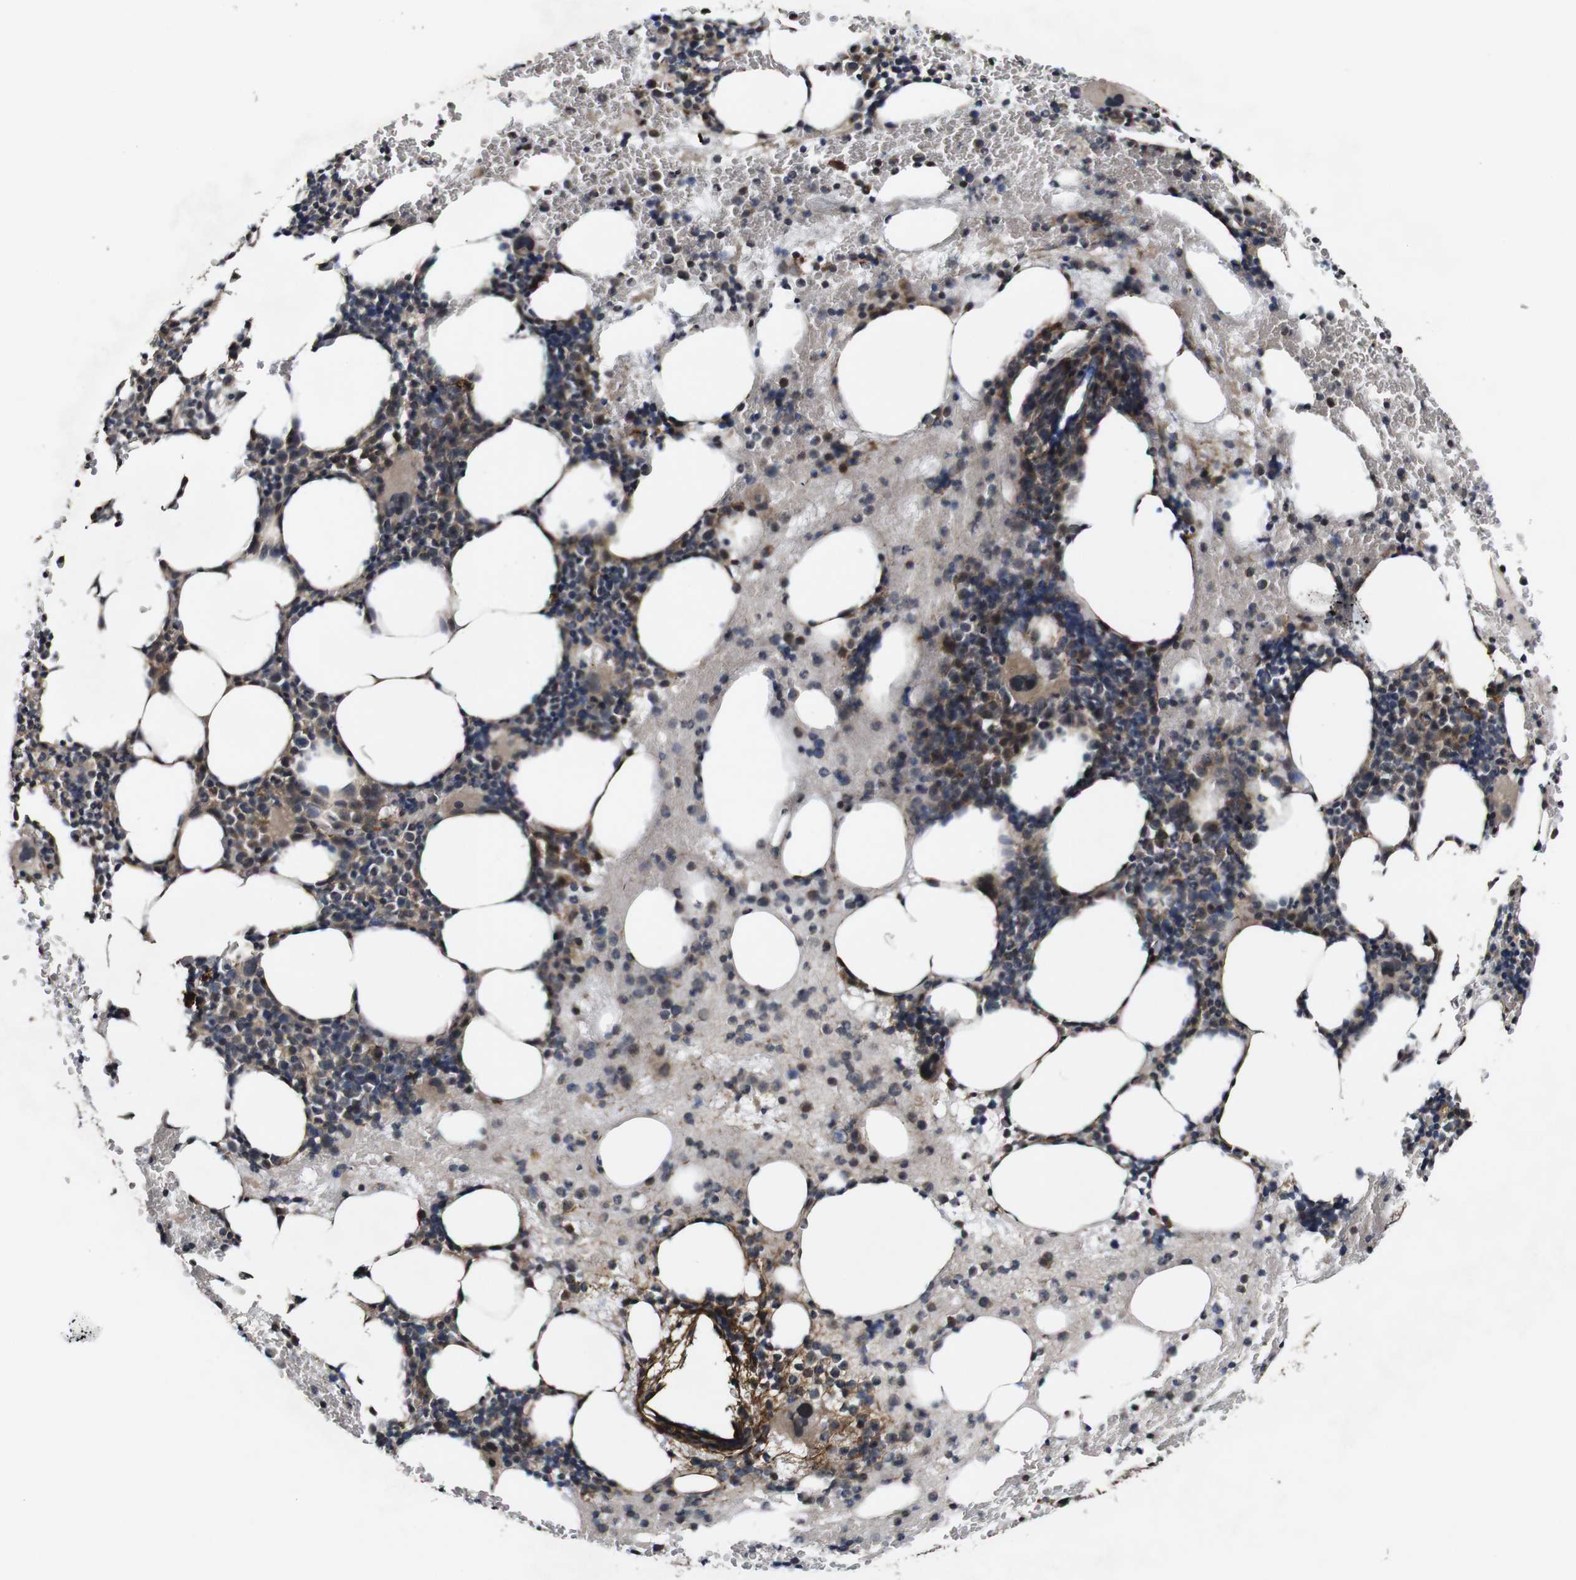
{"staining": {"intensity": "moderate", "quantity": "25%-75%", "location": "cytoplasmic/membranous"}, "tissue": "bone marrow", "cell_type": "Hematopoietic cells", "image_type": "normal", "snomed": [{"axis": "morphology", "description": "Normal tissue, NOS"}, {"axis": "morphology", "description": "Inflammation, NOS"}, {"axis": "topography", "description": "Bone marrow"}], "caption": "Protein staining reveals moderate cytoplasmic/membranous staining in about 25%-75% of hematopoietic cells in normal bone marrow. The protein is shown in brown color, while the nuclei are stained blue.", "gene": "BTN3A3", "patient": {"sex": "female", "age": 76}}